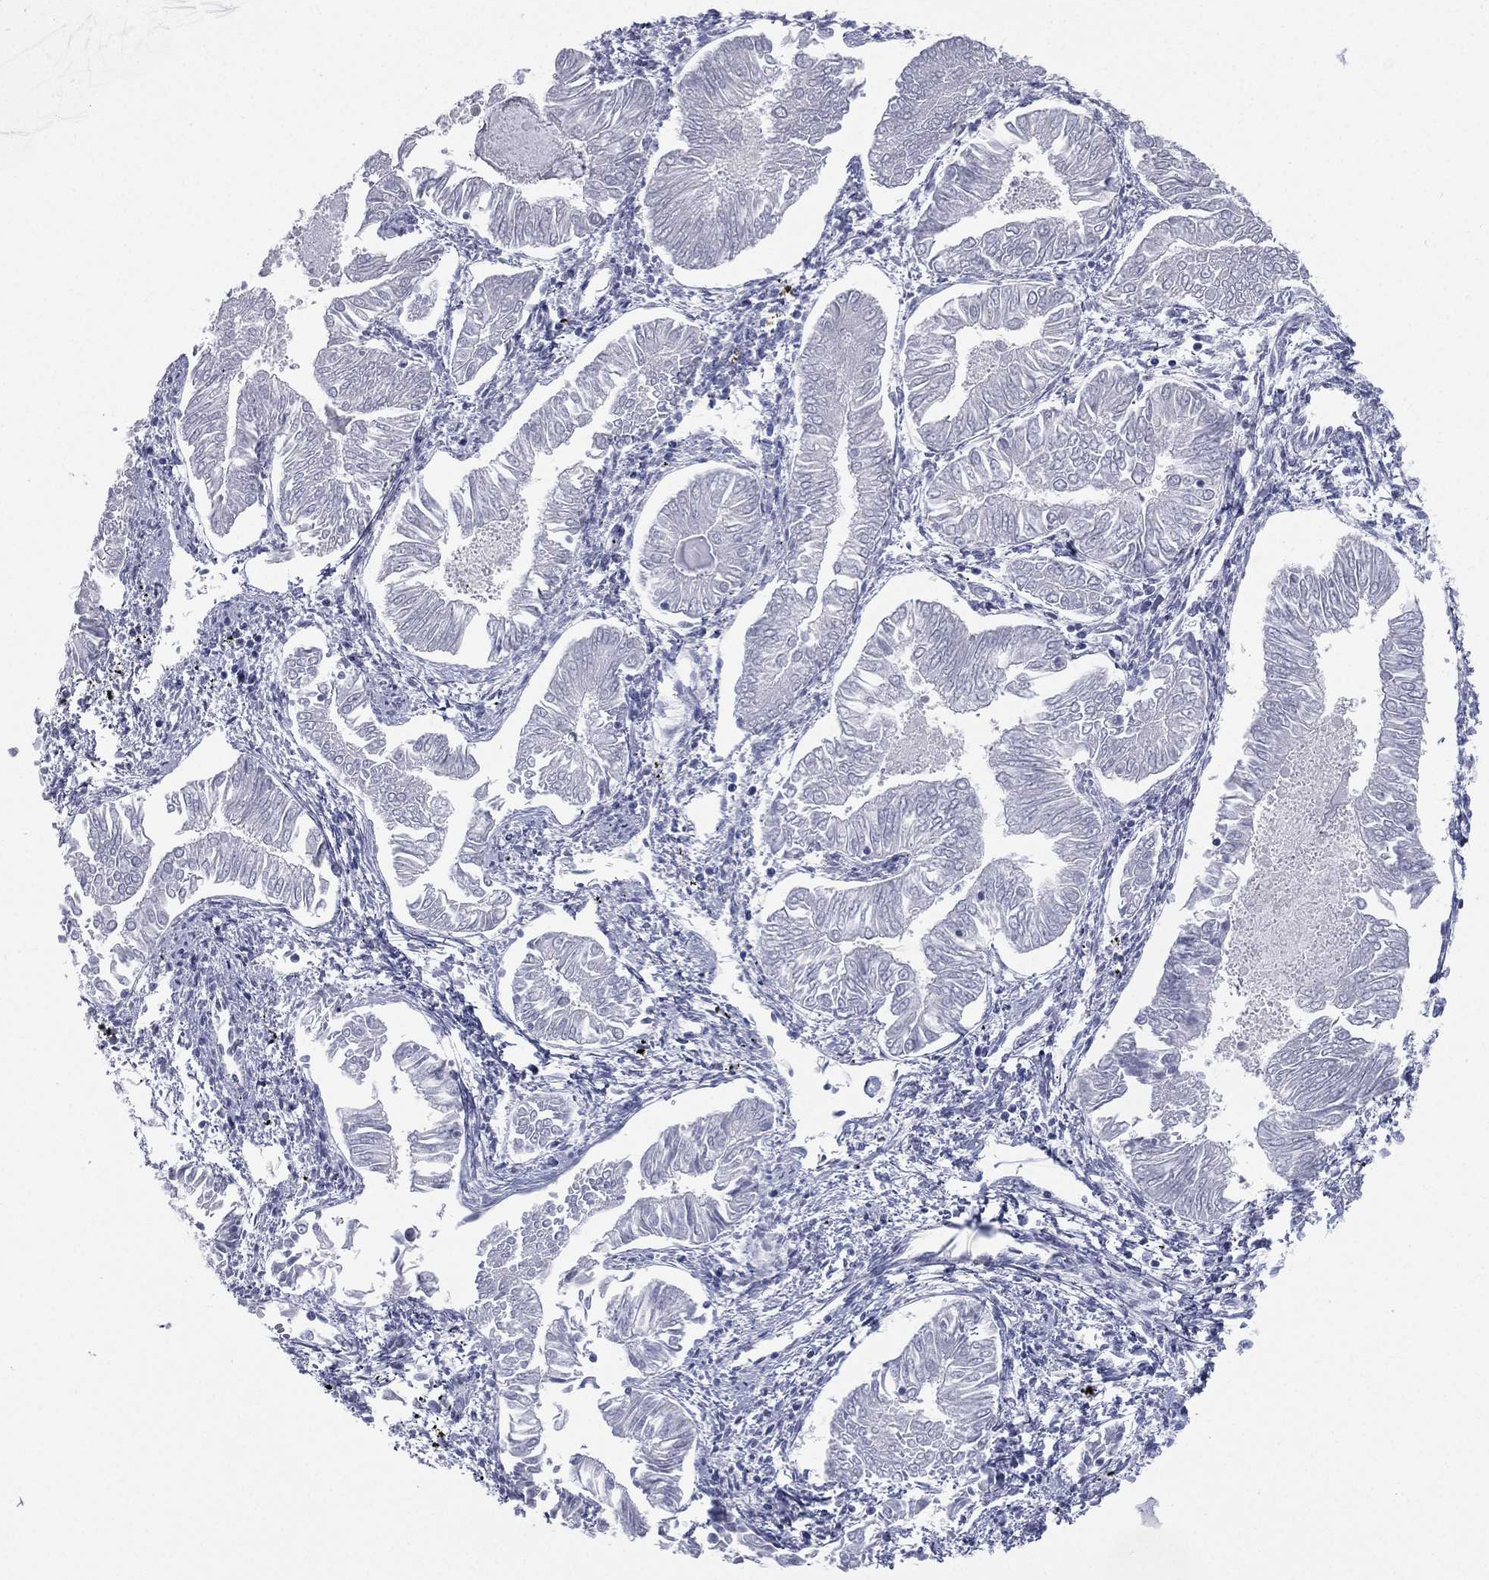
{"staining": {"intensity": "negative", "quantity": "none", "location": "none"}, "tissue": "endometrial cancer", "cell_type": "Tumor cells", "image_type": "cancer", "snomed": [{"axis": "morphology", "description": "Adenocarcinoma, NOS"}, {"axis": "topography", "description": "Endometrium"}], "caption": "An image of endometrial cancer stained for a protein exhibits no brown staining in tumor cells.", "gene": "HP", "patient": {"sex": "female", "age": 53}}